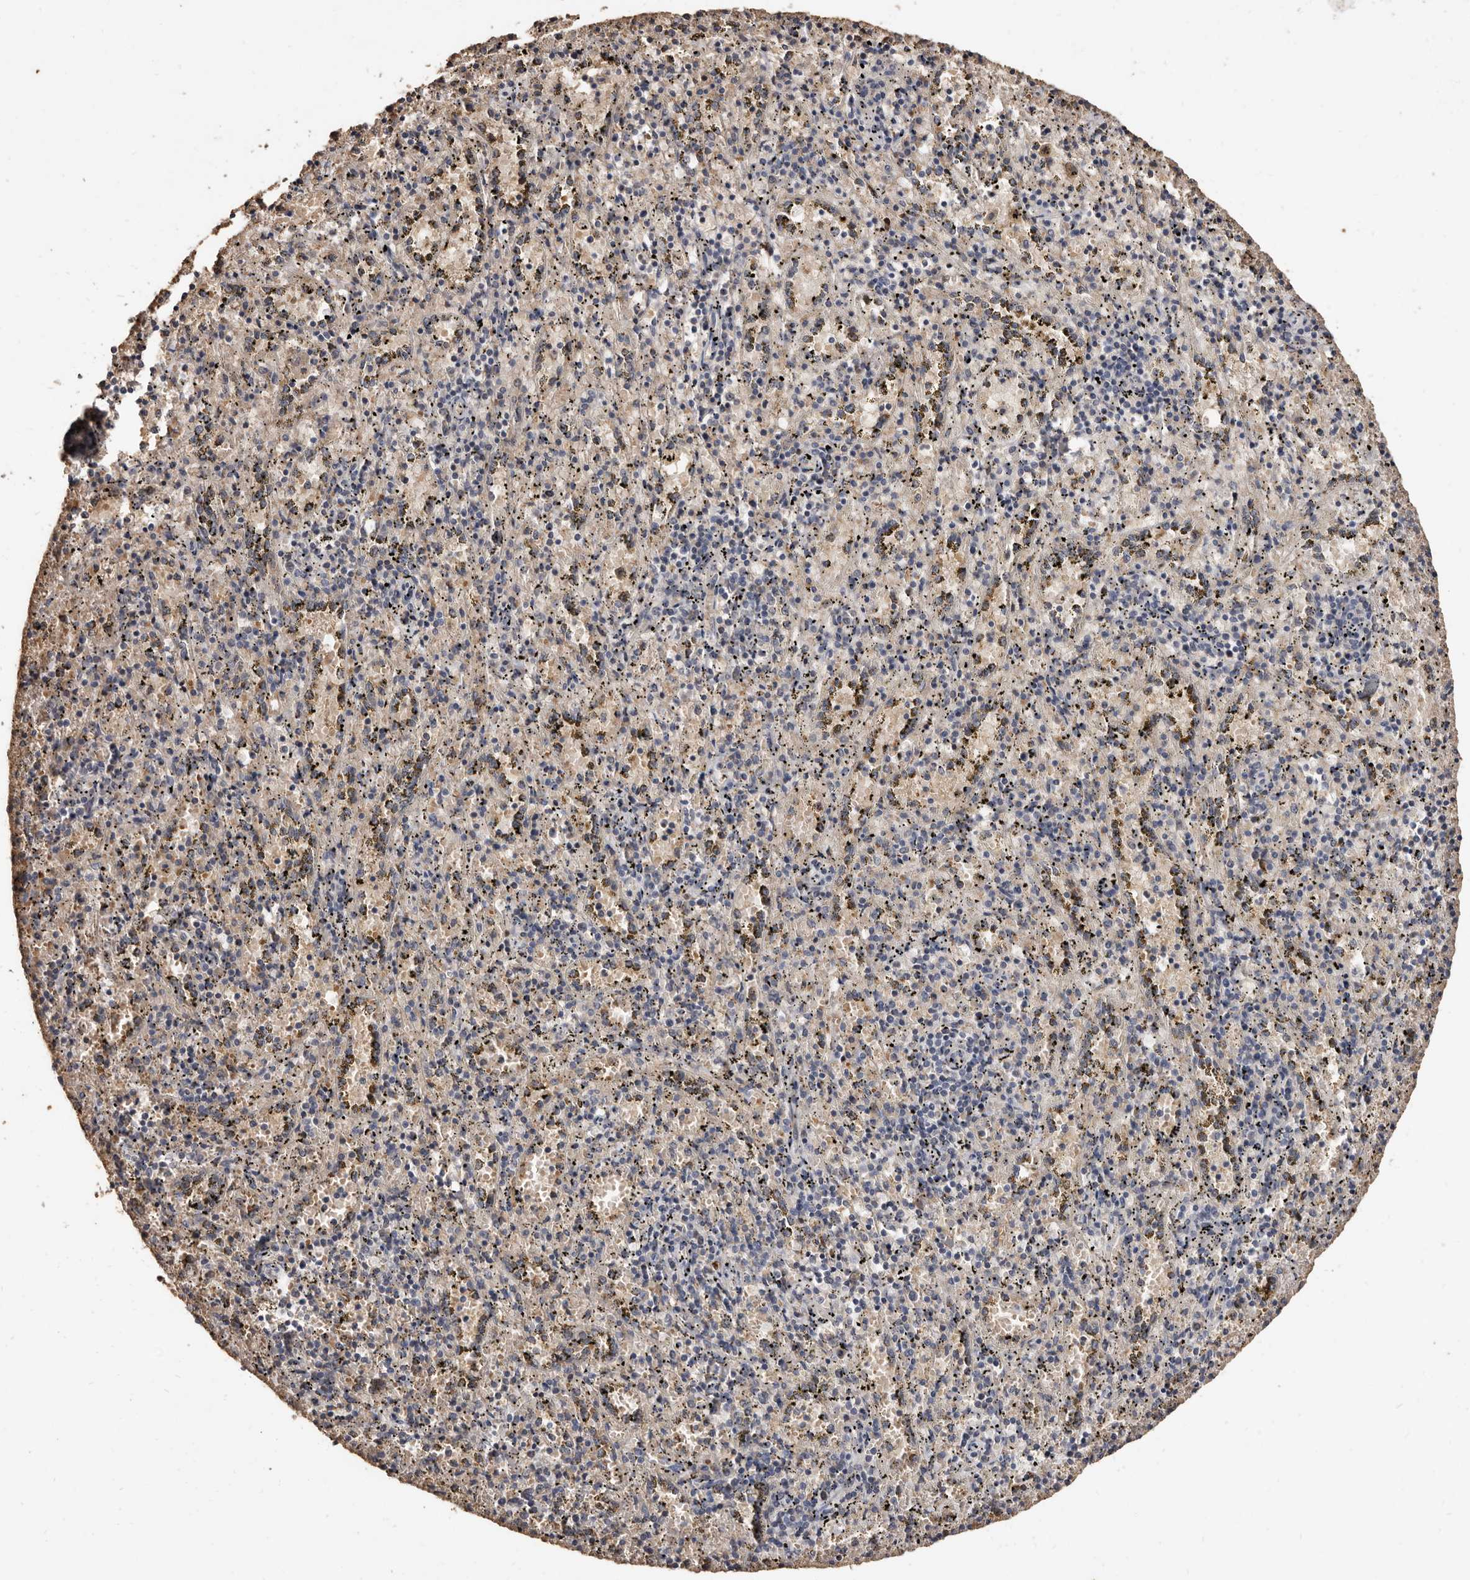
{"staining": {"intensity": "negative", "quantity": "none", "location": "none"}, "tissue": "spleen", "cell_type": "Cells in red pulp", "image_type": "normal", "snomed": [{"axis": "morphology", "description": "Normal tissue, NOS"}, {"axis": "topography", "description": "Spleen"}], "caption": "This is a histopathology image of IHC staining of benign spleen, which shows no staining in cells in red pulp.", "gene": "INAVA", "patient": {"sex": "male", "age": 11}}